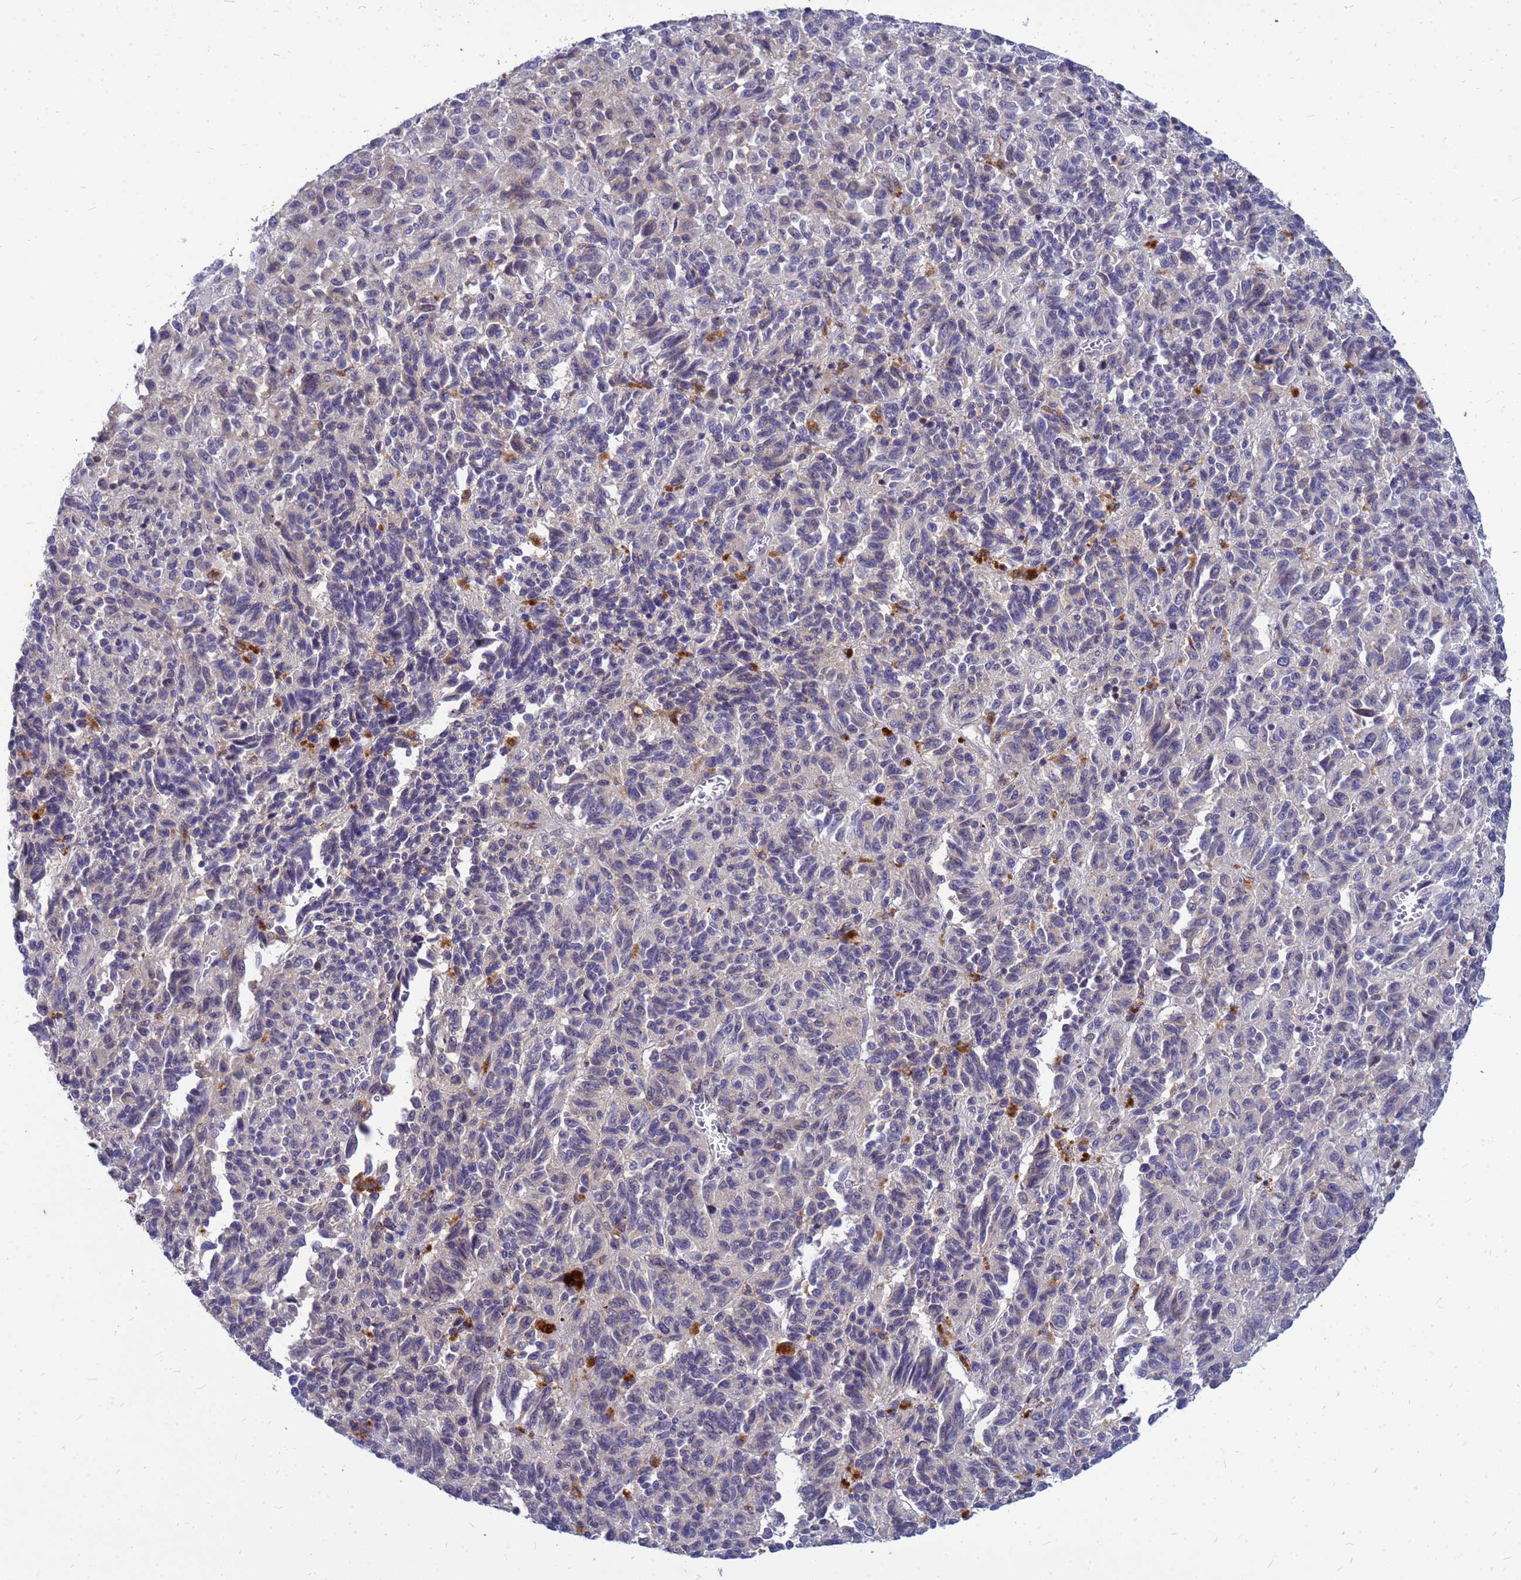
{"staining": {"intensity": "negative", "quantity": "none", "location": "none"}, "tissue": "melanoma", "cell_type": "Tumor cells", "image_type": "cancer", "snomed": [{"axis": "morphology", "description": "Malignant melanoma, Metastatic site"}, {"axis": "topography", "description": "Lung"}], "caption": "Tumor cells show no significant protein staining in melanoma.", "gene": "SRGAP3", "patient": {"sex": "male", "age": 64}}